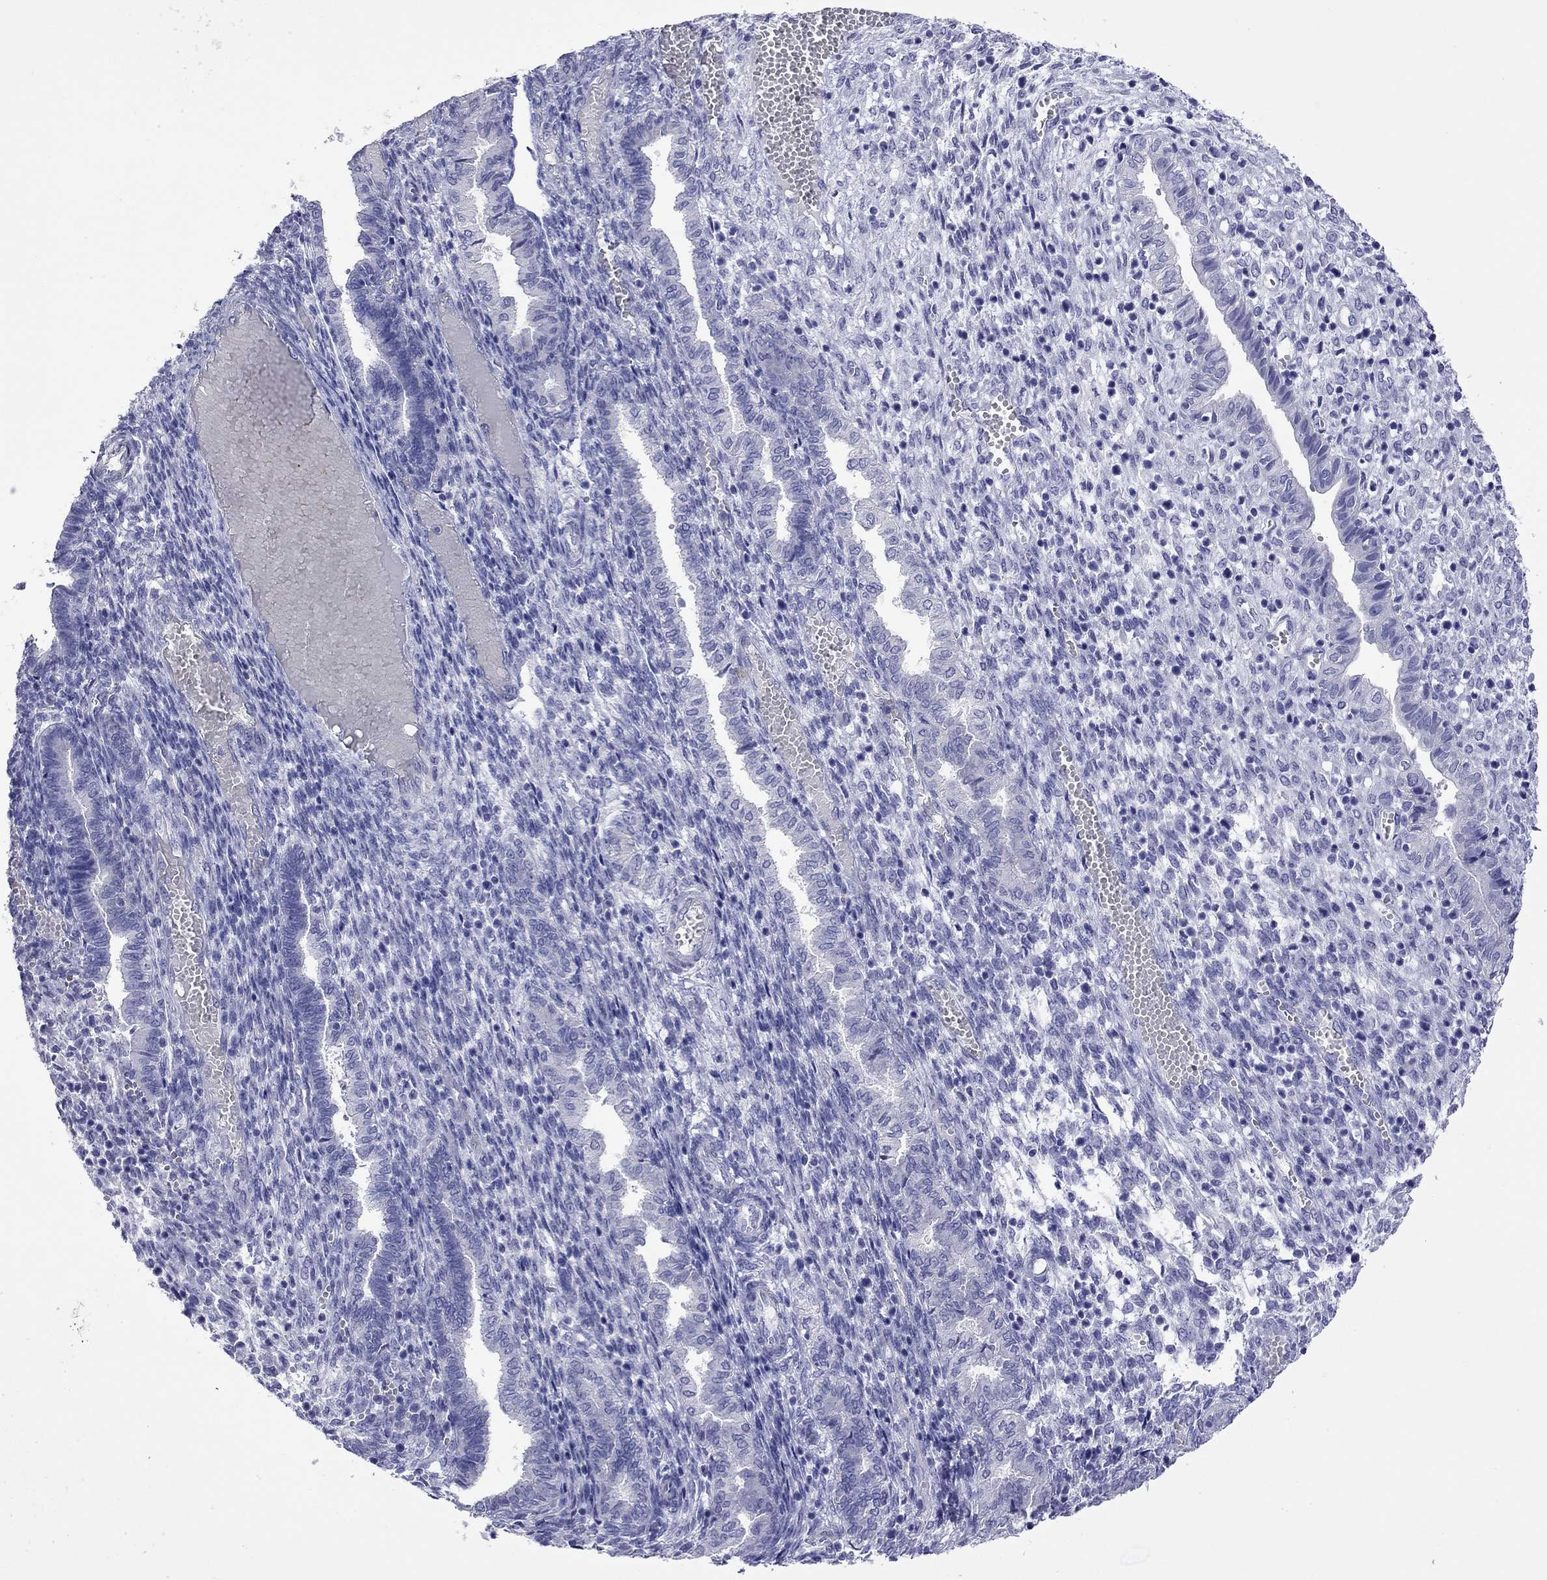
{"staining": {"intensity": "negative", "quantity": "none", "location": "none"}, "tissue": "endometrium", "cell_type": "Cells in endometrial stroma", "image_type": "normal", "snomed": [{"axis": "morphology", "description": "Normal tissue, NOS"}, {"axis": "topography", "description": "Endometrium"}], "caption": "IHC histopathology image of benign endometrium: endometrium stained with DAB (3,3'-diaminobenzidine) reveals no significant protein staining in cells in endometrial stroma. Brightfield microscopy of immunohistochemistry stained with DAB (brown) and hematoxylin (blue), captured at high magnification.", "gene": "KIAA2012", "patient": {"sex": "female", "age": 43}}